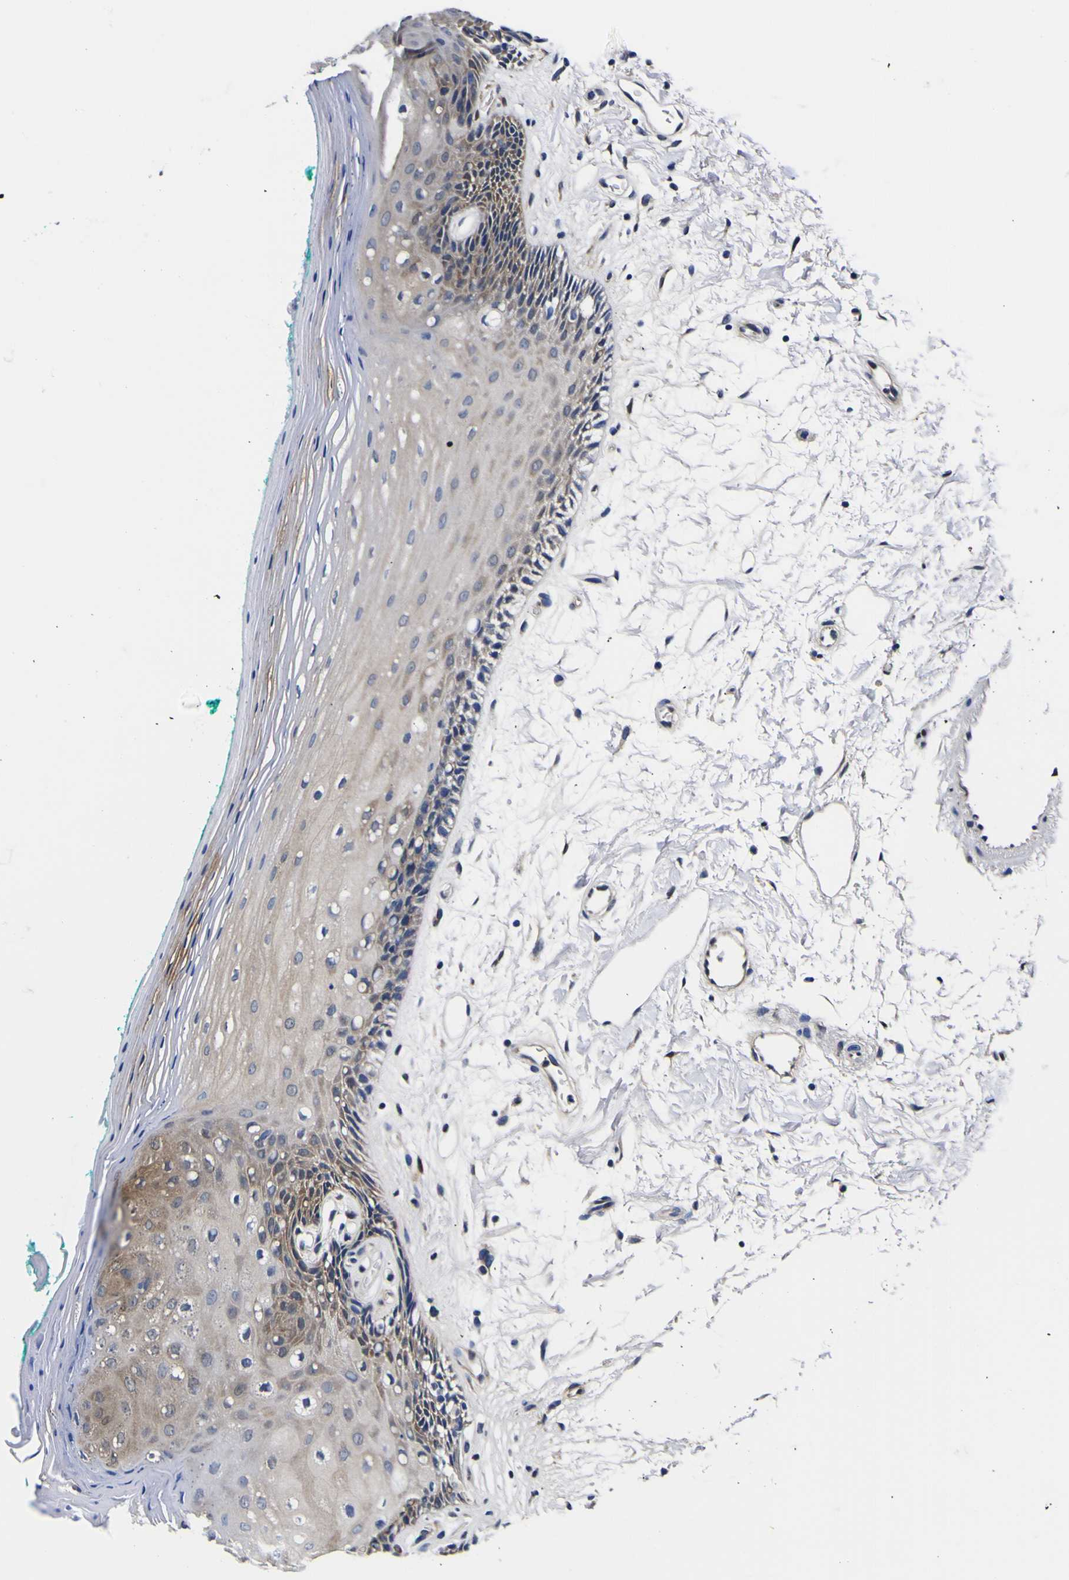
{"staining": {"intensity": "weak", "quantity": ">75%", "location": "cytoplasmic/membranous"}, "tissue": "oral mucosa", "cell_type": "Squamous epithelial cells", "image_type": "normal", "snomed": [{"axis": "morphology", "description": "Normal tissue, NOS"}, {"axis": "topography", "description": "Skeletal muscle"}, {"axis": "topography", "description": "Oral tissue"}, {"axis": "topography", "description": "Peripheral nerve tissue"}], "caption": "This image shows unremarkable oral mucosa stained with immunohistochemistry to label a protein in brown. The cytoplasmic/membranous of squamous epithelial cells show weak positivity for the protein. Nuclei are counter-stained blue.", "gene": "FAM110B", "patient": {"sex": "female", "age": 84}}